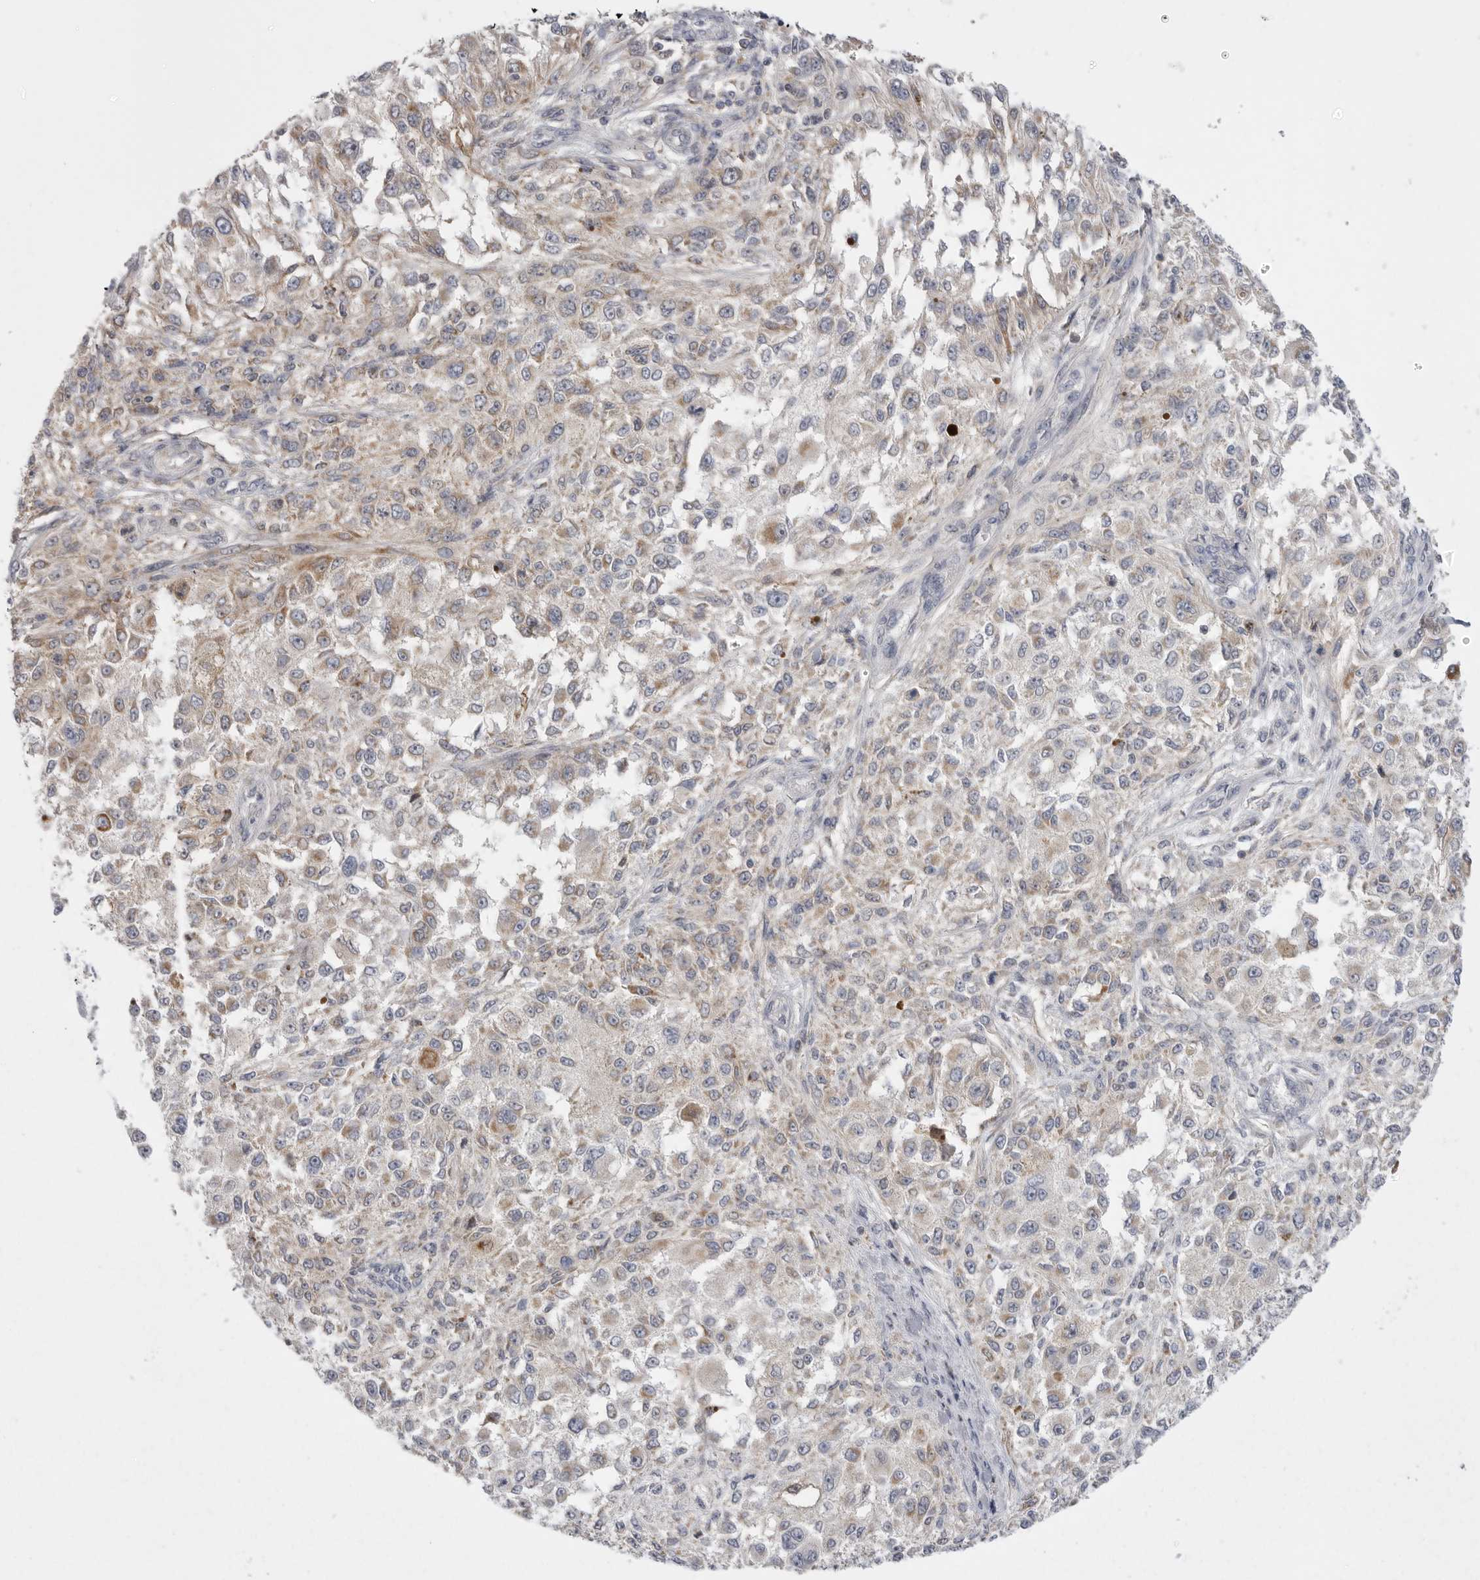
{"staining": {"intensity": "moderate", "quantity": "<25%", "location": "cytoplasmic/membranous"}, "tissue": "melanoma", "cell_type": "Tumor cells", "image_type": "cancer", "snomed": [{"axis": "morphology", "description": "Necrosis, NOS"}, {"axis": "morphology", "description": "Malignant melanoma, NOS"}, {"axis": "topography", "description": "Skin"}], "caption": "IHC photomicrograph of human melanoma stained for a protein (brown), which displays low levels of moderate cytoplasmic/membranous expression in approximately <25% of tumor cells.", "gene": "KYAT3", "patient": {"sex": "female", "age": 87}}